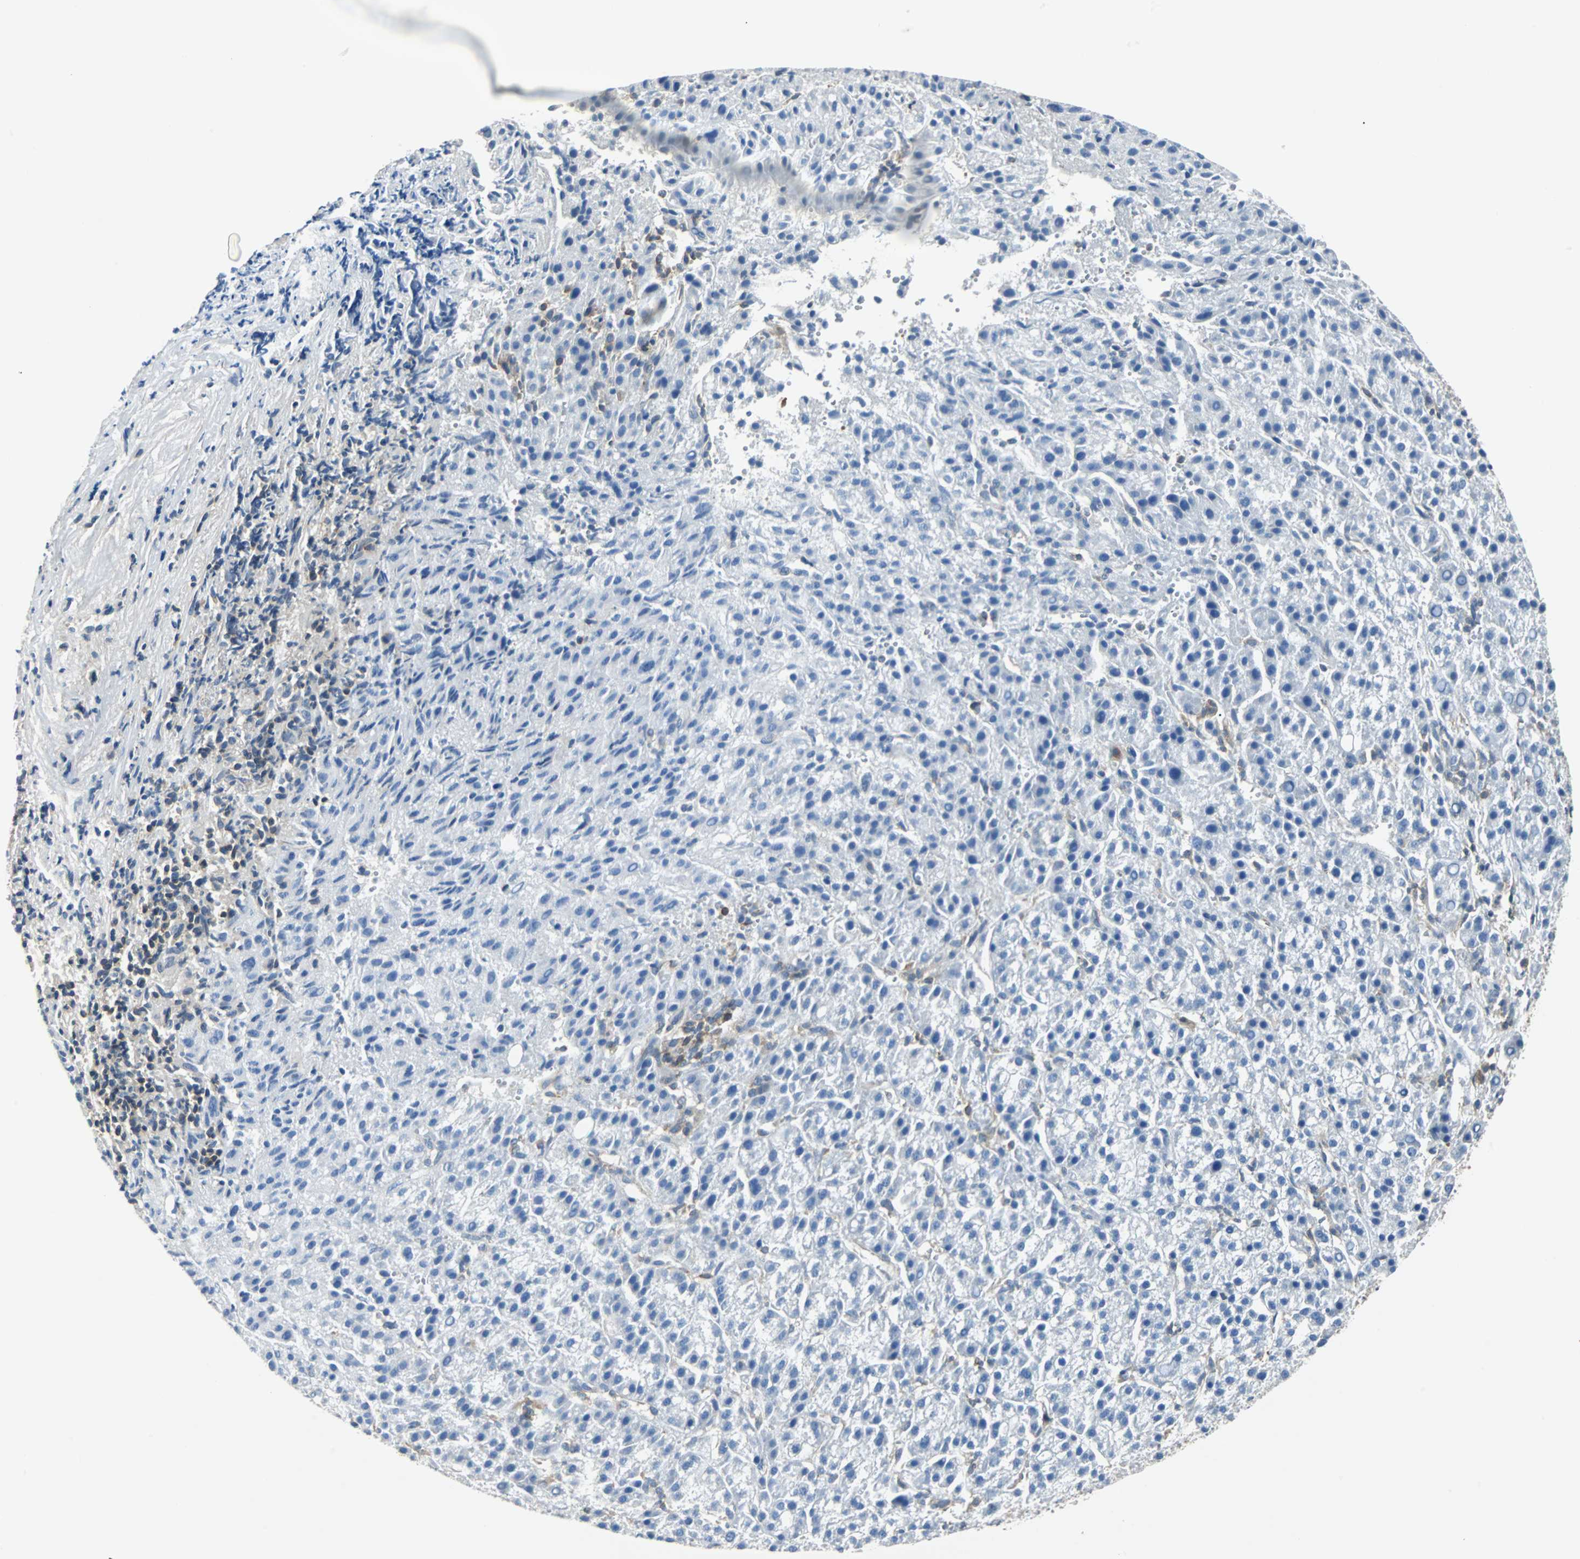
{"staining": {"intensity": "negative", "quantity": "none", "location": "none"}, "tissue": "liver cancer", "cell_type": "Tumor cells", "image_type": "cancer", "snomed": [{"axis": "morphology", "description": "Carcinoma, Hepatocellular, NOS"}, {"axis": "topography", "description": "Liver"}], "caption": "High magnification brightfield microscopy of liver hepatocellular carcinoma stained with DAB (3,3'-diaminobenzidine) (brown) and counterstained with hematoxylin (blue): tumor cells show no significant staining.", "gene": "TSC22D4", "patient": {"sex": "female", "age": 58}}